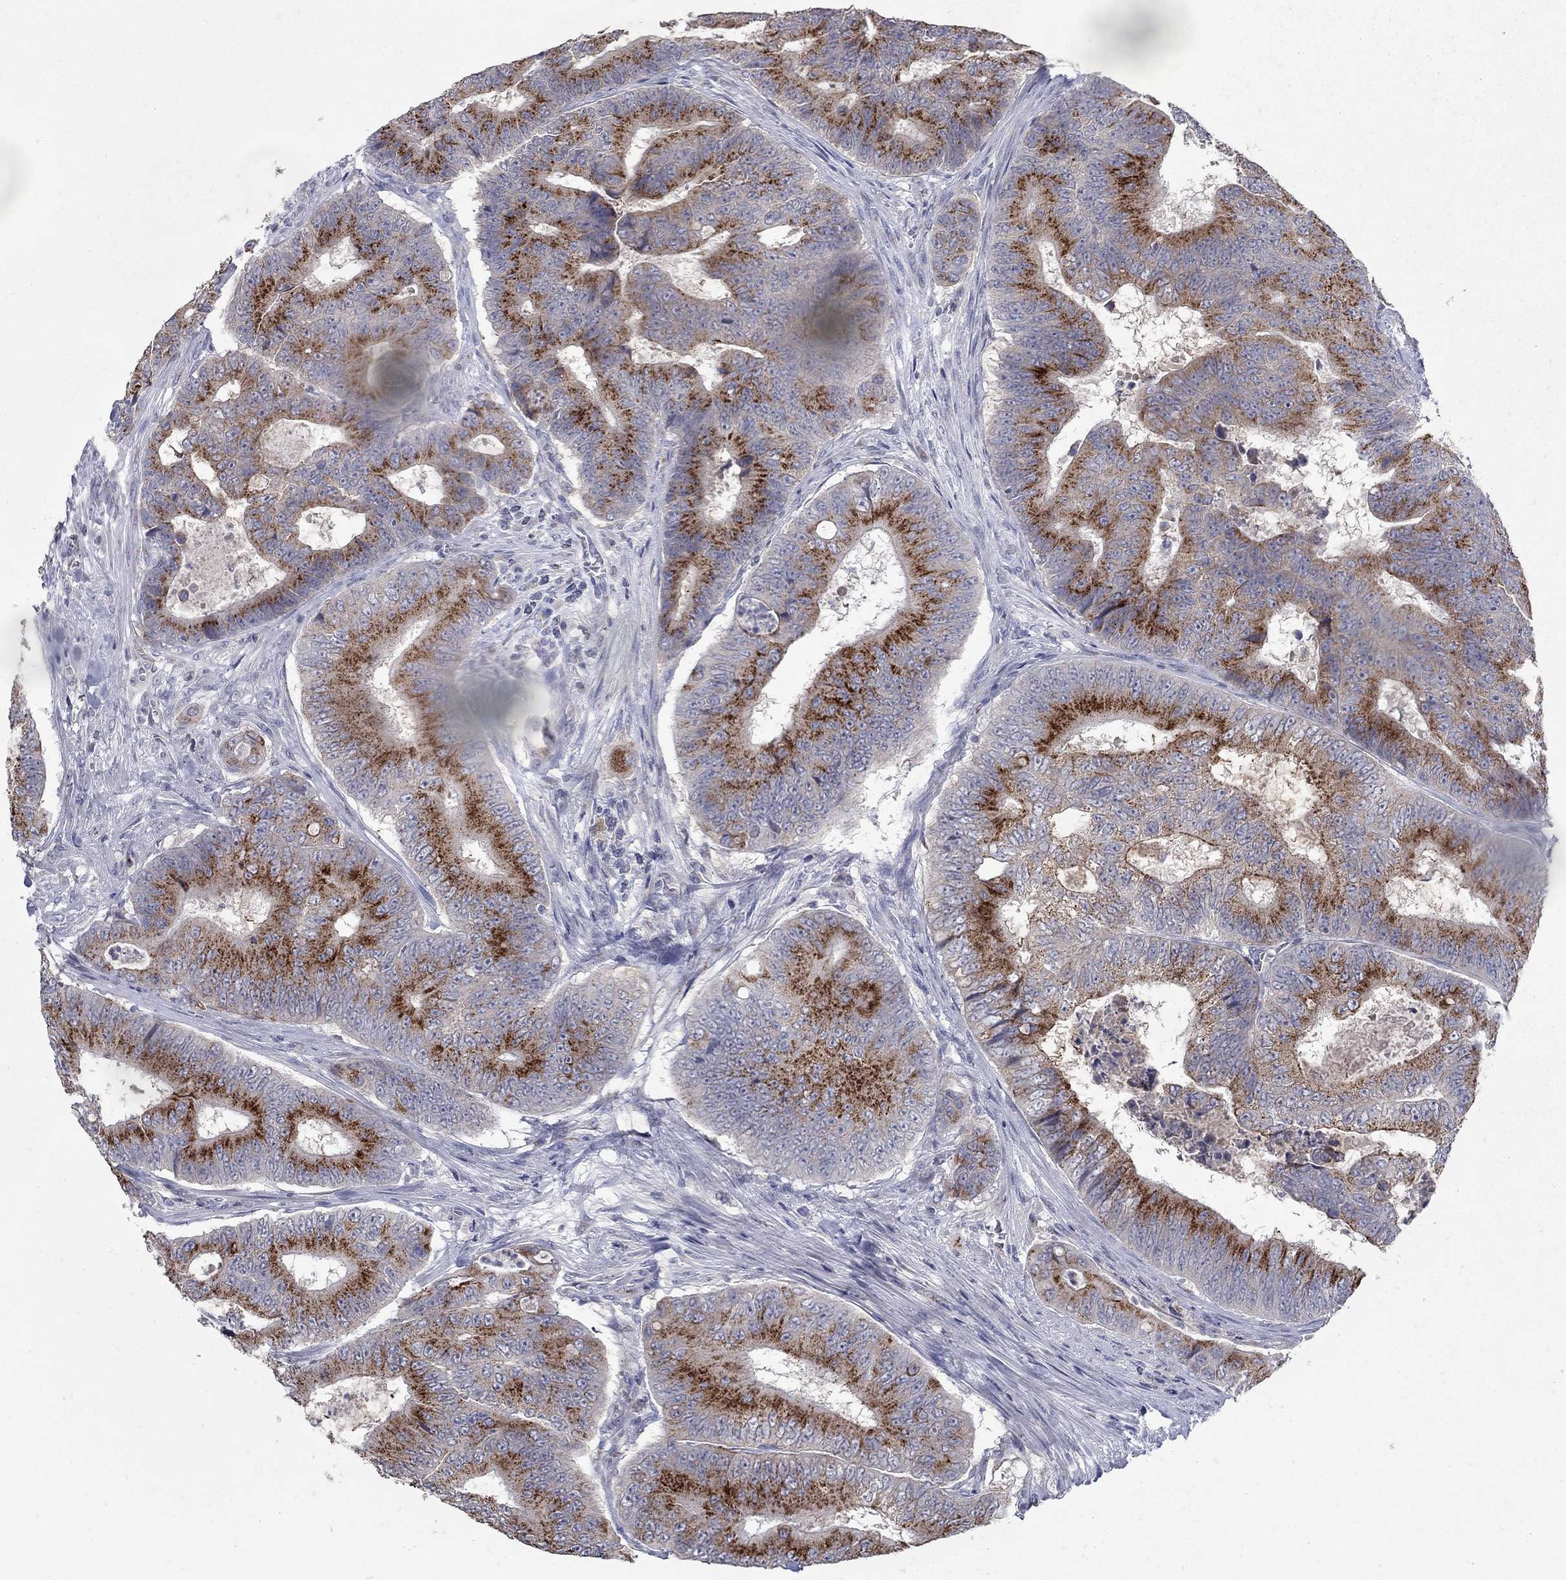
{"staining": {"intensity": "strong", "quantity": "25%-75%", "location": "cytoplasmic/membranous"}, "tissue": "colorectal cancer", "cell_type": "Tumor cells", "image_type": "cancer", "snomed": [{"axis": "morphology", "description": "Adenocarcinoma, NOS"}, {"axis": "topography", "description": "Colon"}], "caption": "Immunohistochemical staining of human adenocarcinoma (colorectal) displays high levels of strong cytoplasmic/membranous protein expression in approximately 25%-75% of tumor cells. (DAB (3,3'-diaminobenzidine) = brown stain, brightfield microscopy at high magnification).", "gene": "KIAA0319L", "patient": {"sex": "female", "age": 48}}